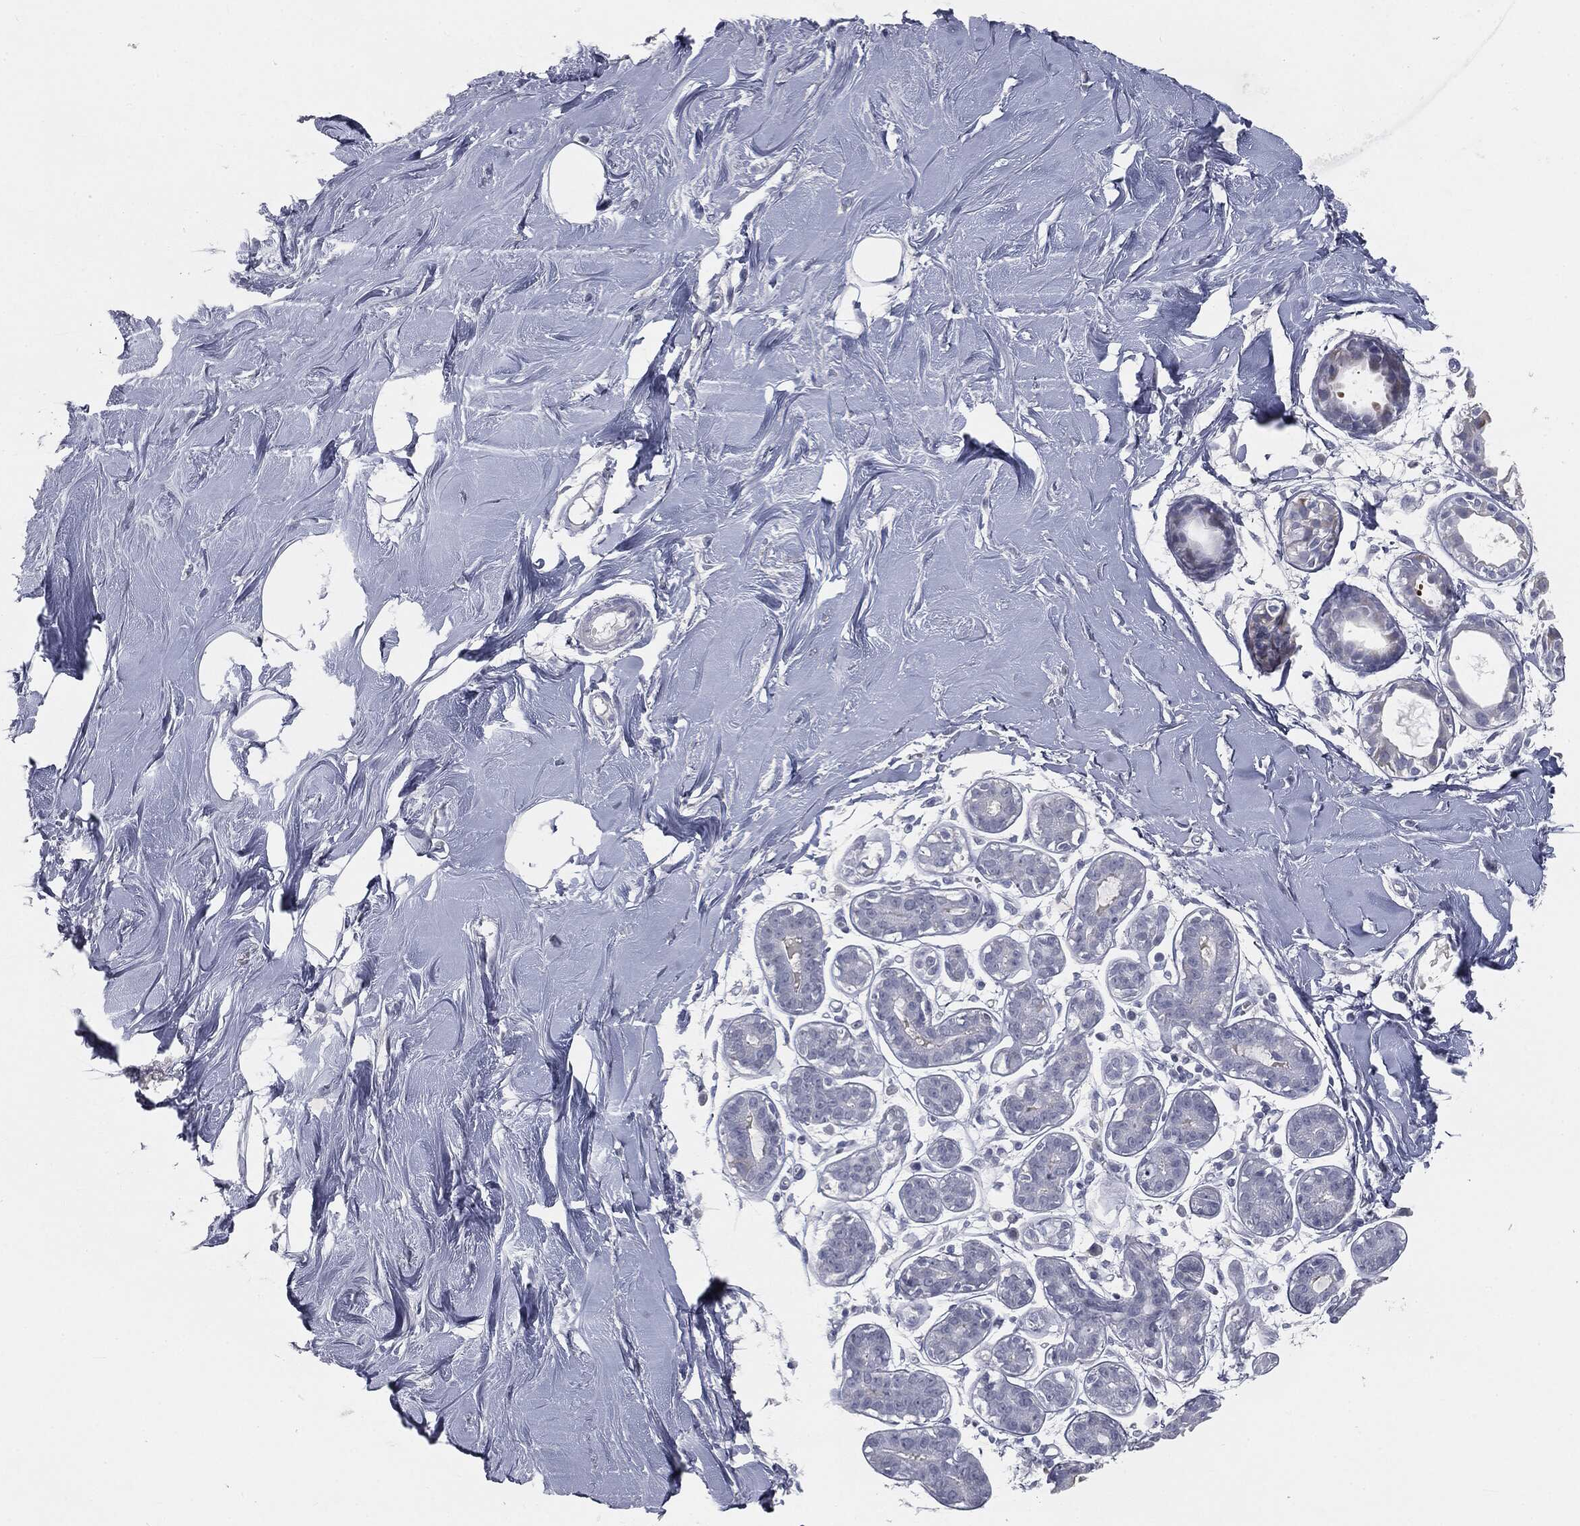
{"staining": {"intensity": "negative", "quantity": "none", "location": "none"}, "tissue": "soft tissue", "cell_type": "Fibroblasts", "image_type": "normal", "snomed": [{"axis": "morphology", "description": "Normal tissue, NOS"}, {"axis": "topography", "description": "Breast"}], "caption": "The immunohistochemistry histopathology image has no significant positivity in fibroblasts of soft tissue. (Stains: DAB (3,3'-diaminobenzidine) immunohistochemistry (IHC) with hematoxylin counter stain, Microscopy: brightfield microscopy at high magnification).", "gene": "PRAME", "patient": {"sex": "female", "age": 49}}